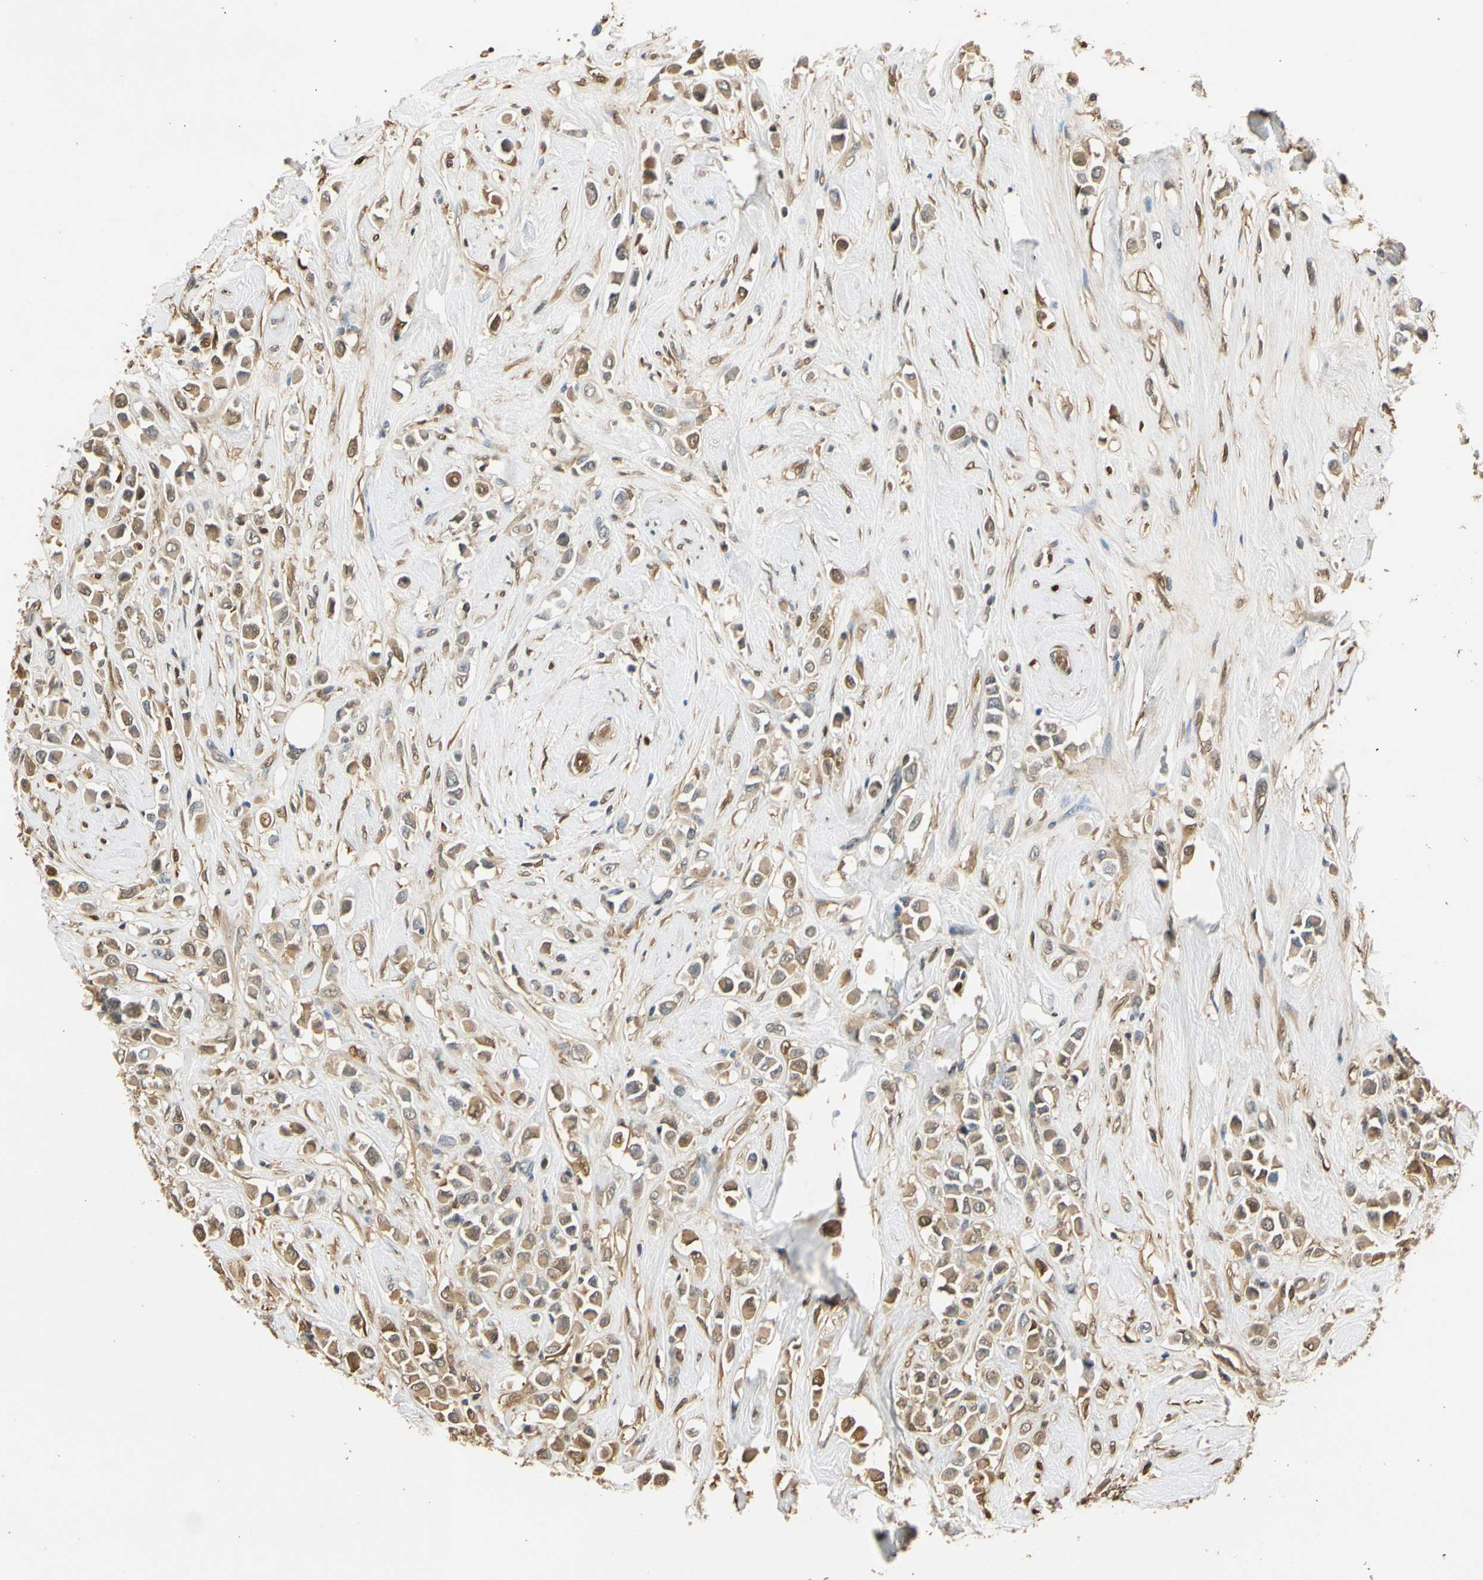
{"staining": {"intensity": "moderate", "quantity": ">75%", "location": "cytoplasmic/membranous"}, "tissue": "breast cancer", "cell_type": "Tumor cells", "image_type": "cancer", "snomed": [{"axis": "morphology", "description": "Duct carcinoma"}, {"axis": "topography", "description": "Breast"}], "caption": "This is an image of IHC staining of intraductal carcinoma (breast), which shows moderate staining in the cytoplasmic/membranous of tumor cells.", "gene": "S100A6", "patient": {"sex": "female", "age": 61}}